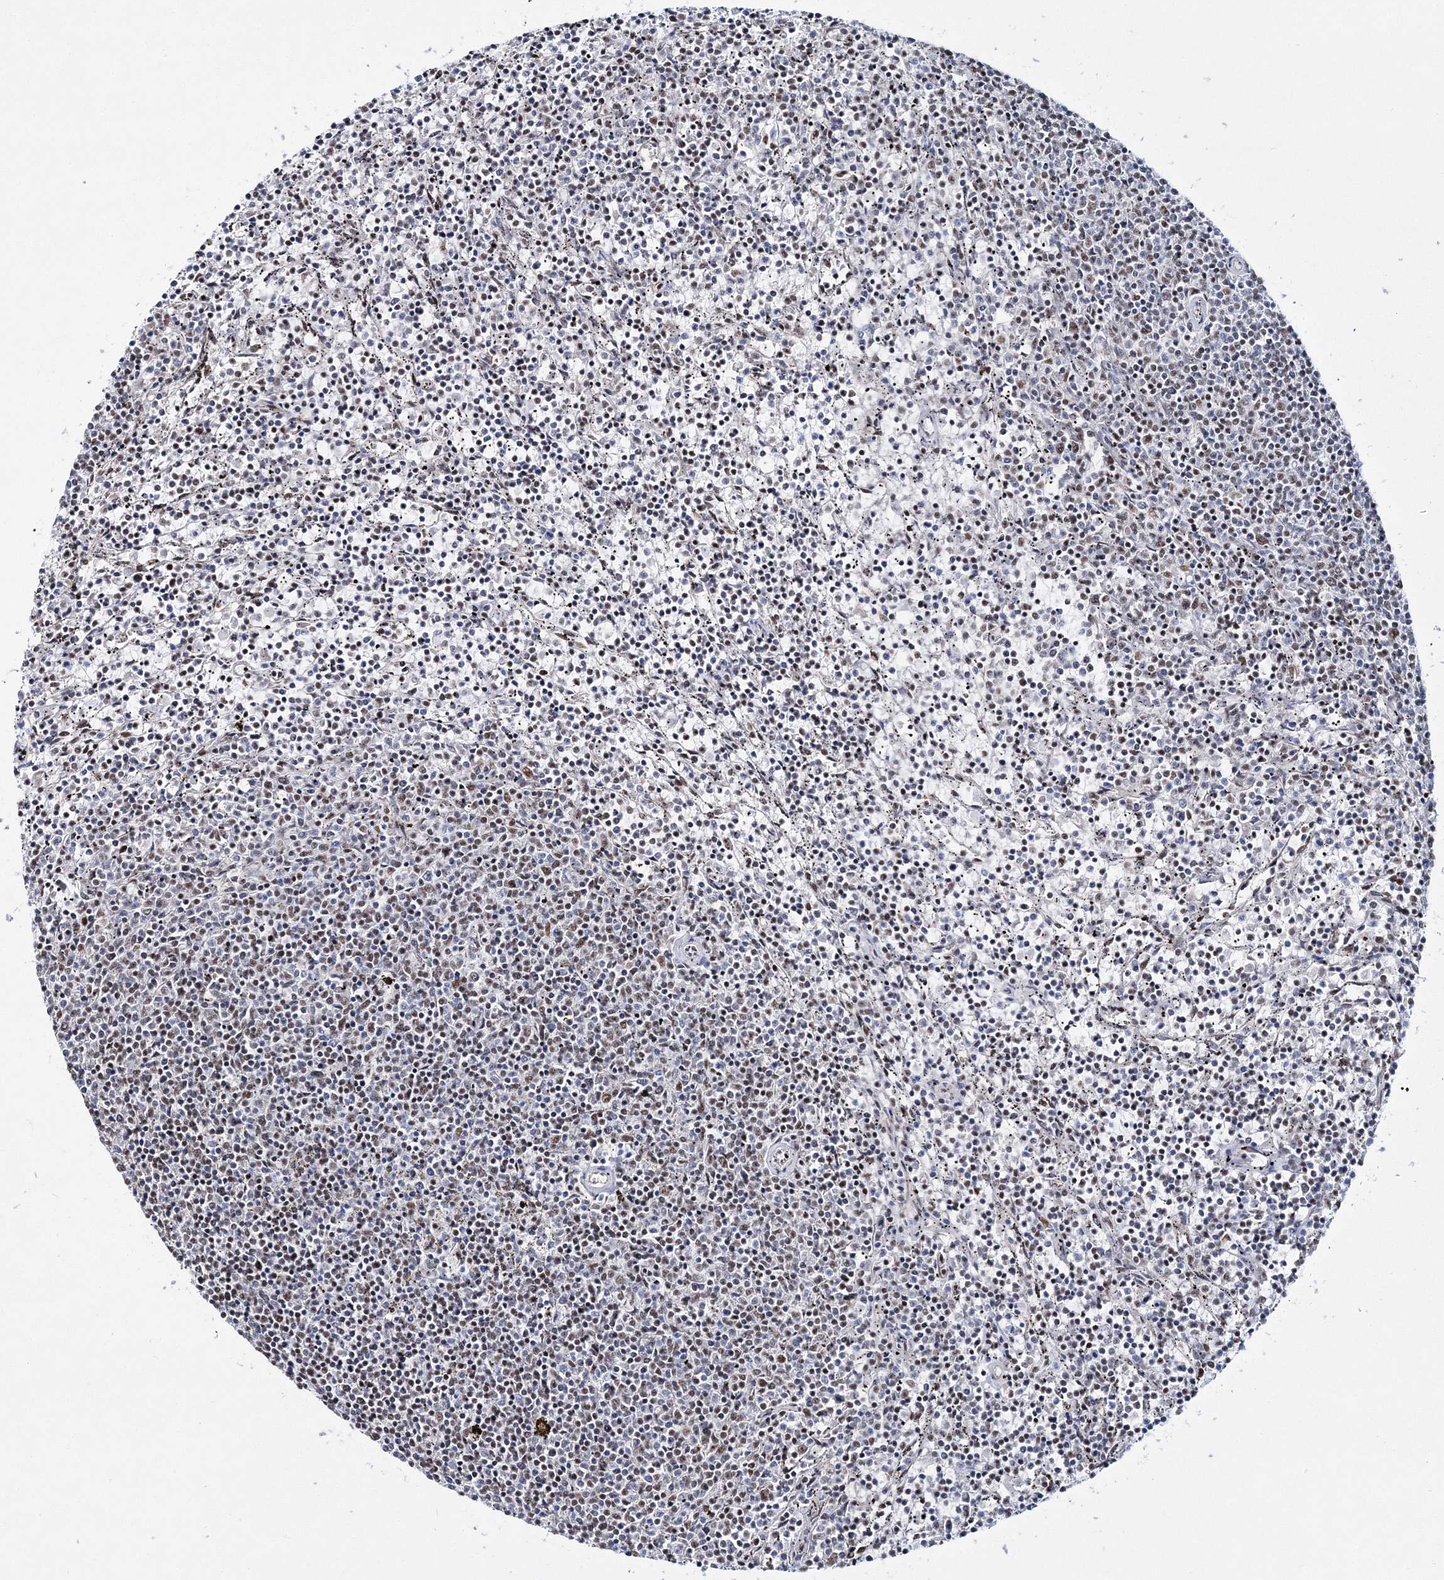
{"staining": {"intensity": "weak", "quantity": "25%-75%", "location": "nuclear"}, "tissue": "lymphoma", "cell_type": "Tumor cells", "image_type": "cancer", "snomed": [{"axis": "morphology", "description": "Malignant lymphoma, non-Hodgkin's type, Low grade"}, {"axis": "topography", "description": "Spleen"}], "caption": "Immunohistochemical staining of human lymphoma demonstrates low levels of weak nuclear staining in about 25%-75% of tumor cells. Immunohistochemistry (ihc) stains the protein in brown and the nuclei are stained blue.", "gene": "QRICH1", "patient": {"sex": "female", "age": 50}}